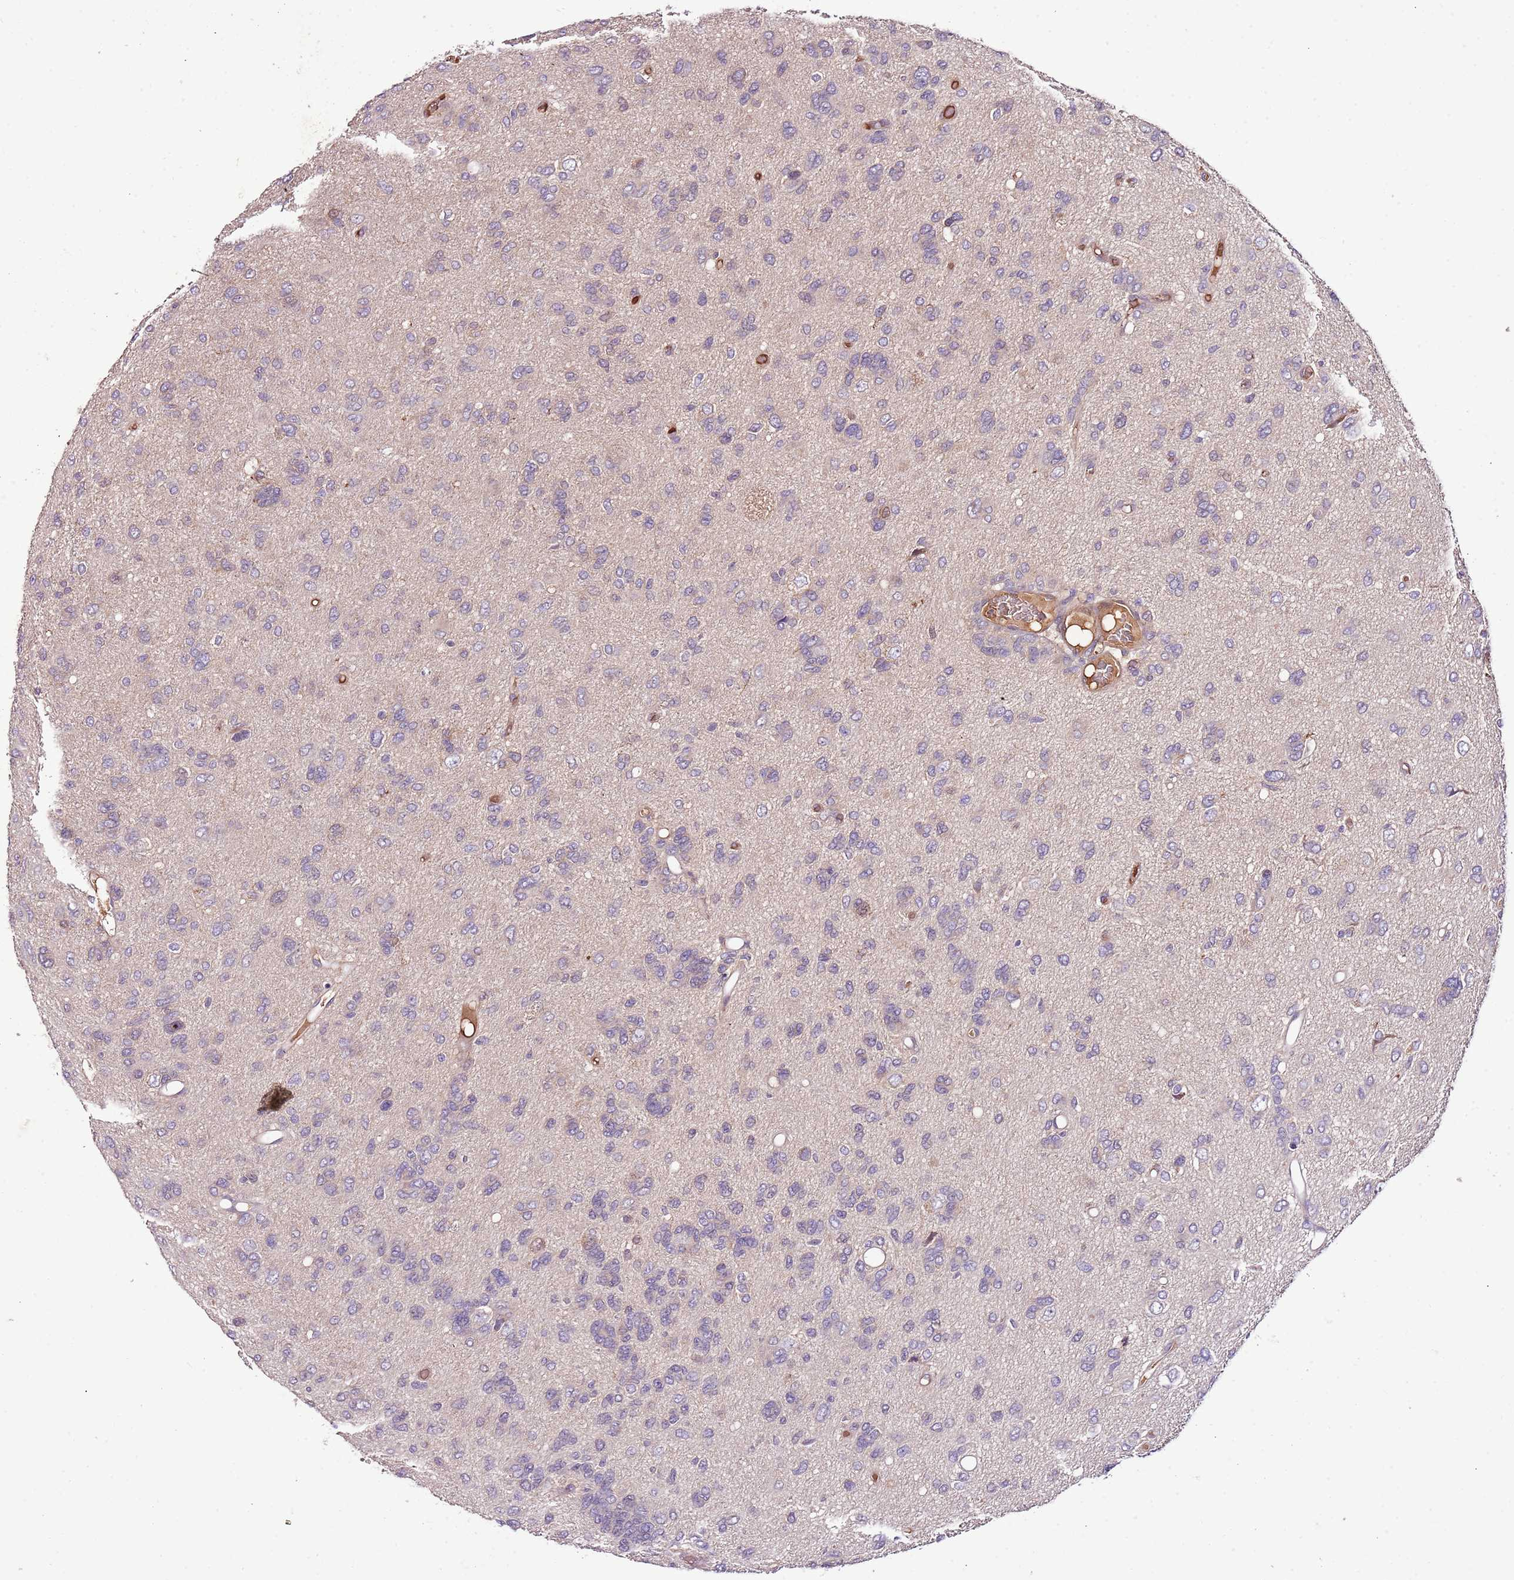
{"staining": {"intensity": "negative", "quantity": "none", "location": "none"}, "tissue": "glioma", "cell_type": "Tumor cells", "image_type": "cancer", "snomed": [{"axis": "morphology", "description": "Glioma, malignant, High grade"}, {"axis": "topography", "description": "Brain"}], "caption": "DAB (3,3'-diaminobenzidine) immunohistochemical staining of human malignant high-grade glioma exhibits no significant expression in tumor cells. (DAB IHC, high magnification).", "gene": "DENR", "patient": {"sex": "female", "age": 59}}